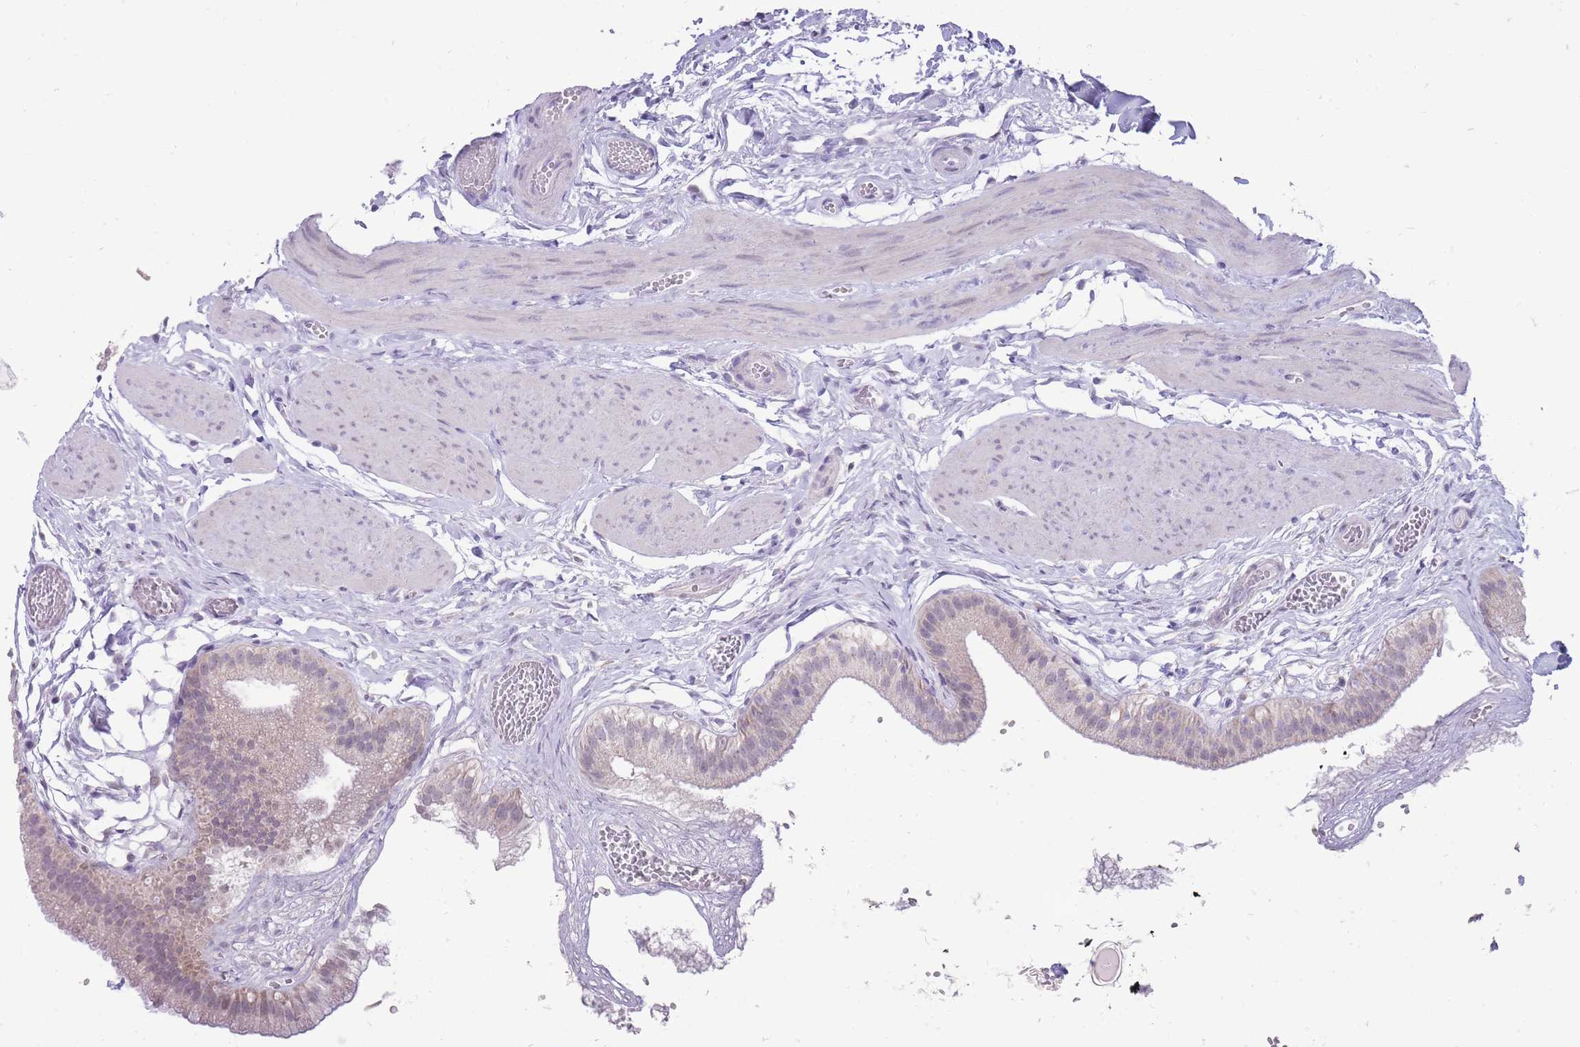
{"staining": {"intensity": "weak", "quantity": "<25%", "location": "cytoplasmic/membranous,nuclear"}, "tissue": "gallbladder", "cell_type": "Glandular cells", "image_type": "normal", "snomed": [{"axis": "morphology", "description": "Normal tissue, NOS"}, {"axis": "topography", "description": "Gallbladder"}], "caption": "Glandular cells show no significant staining in benign gallbladder. (Immunohistochemistry (ihc), brightfield microscopy, high magnification).", "gene": "ERICH4", "patient": {"sex": "female", "age": 54}}